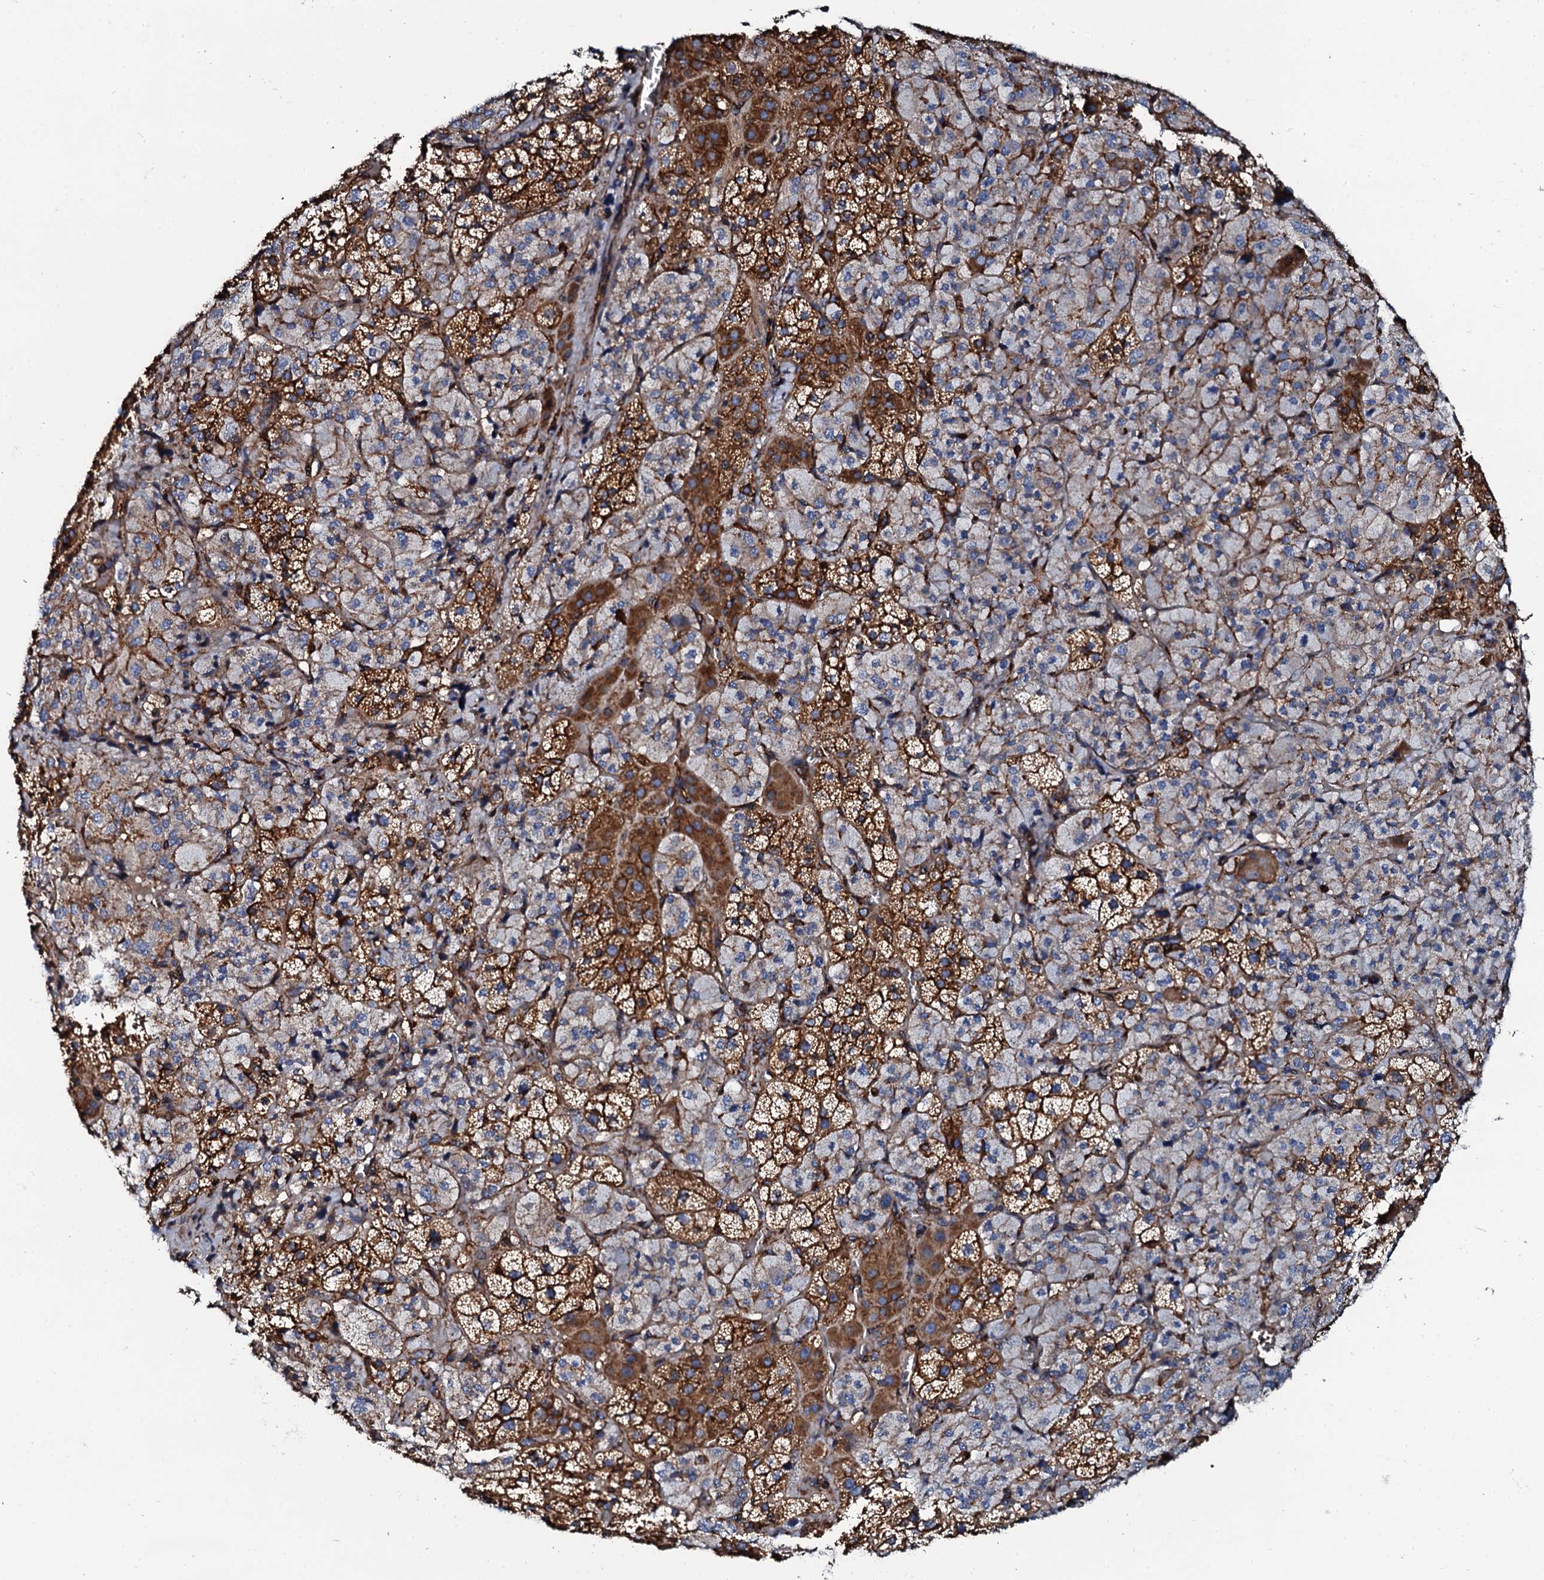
{"staining": {"intensity": "strong", "quantity": "25%-75%", "location": "cytoplasmic/membranous"}, "tissue": "adrenal gland", "cell_type": "Glandular cells", "image_type": "normal", "snomed": [{"axis": "morphology", "description": "Normal tissue, NOS"}, {"axis": "topography", "description": "Adrenal gland"}], "caption": "Immunohistochemistry staining of unremarkable adrenal gland, which reveals high levels of strong cytoplasmic/membranous staining in about 25%-75% of glandular cells indicating strong cytoplasmic/membranous protein positivity. The staining was performed using DAB (brown) for protein detection and nuclei were counterstained in hematoxylin (blue).", "gene": "INTS10", "patient": {"sex": "female", "age": 44}}